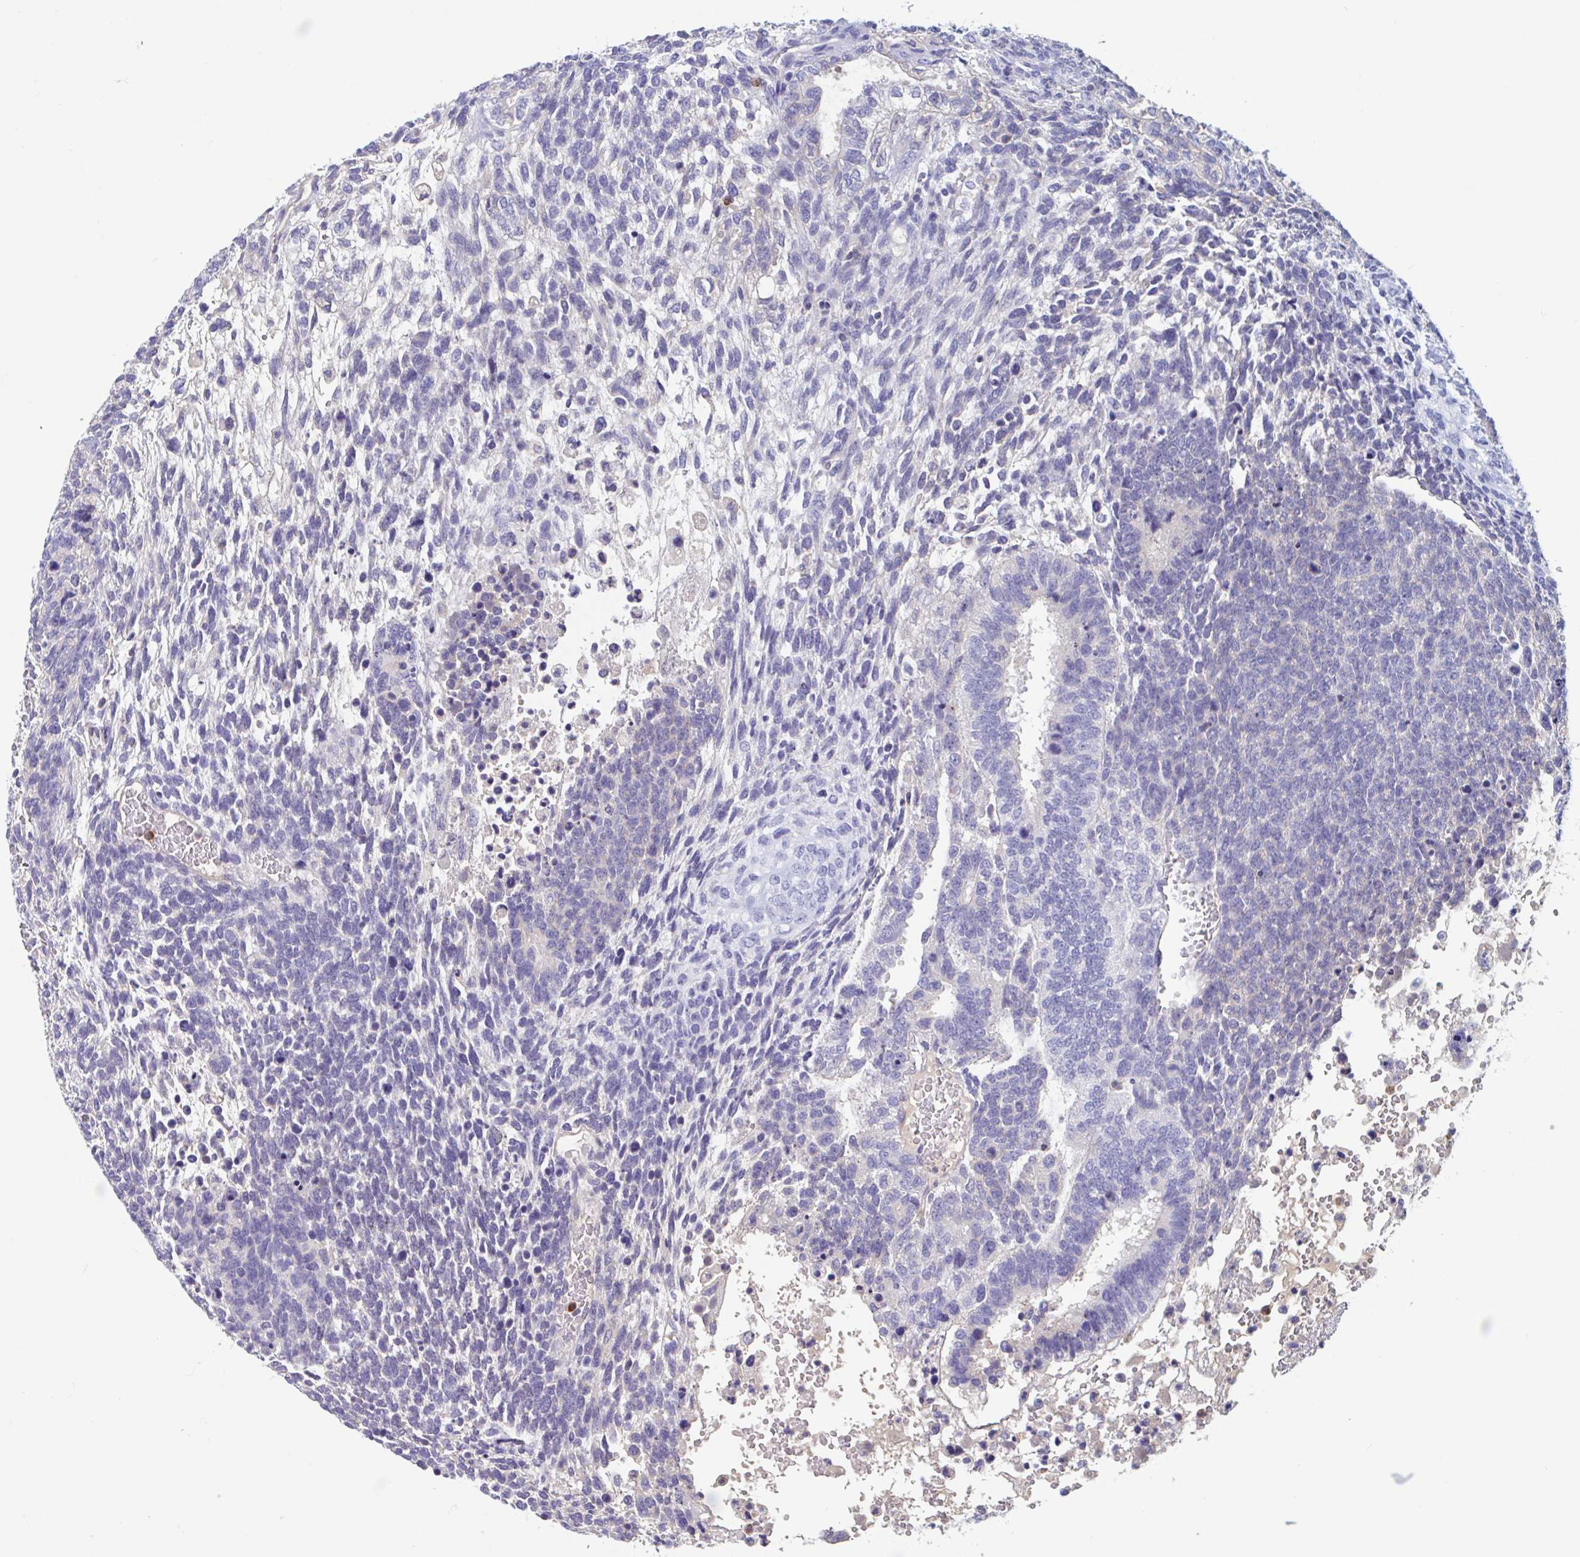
{"staining": {"intensity": "negative", "quantity": "none", "location": "none"}, "tissue": "testis cancer", "cell_type": "Tumor cells", "image_type": "cancer", "snomed": [{"axis": "morphology", "description": "Carcinoma, Embryonal, NOS"}, {"axis": "topography", "description": "Testis"}], "caption": "The photomicrograph demonstrates no staining of tumor cells in embryonal carcinoma (testis).", "gene": "ZNHIT2", "patient": {"sex": "male", "age": 23}}